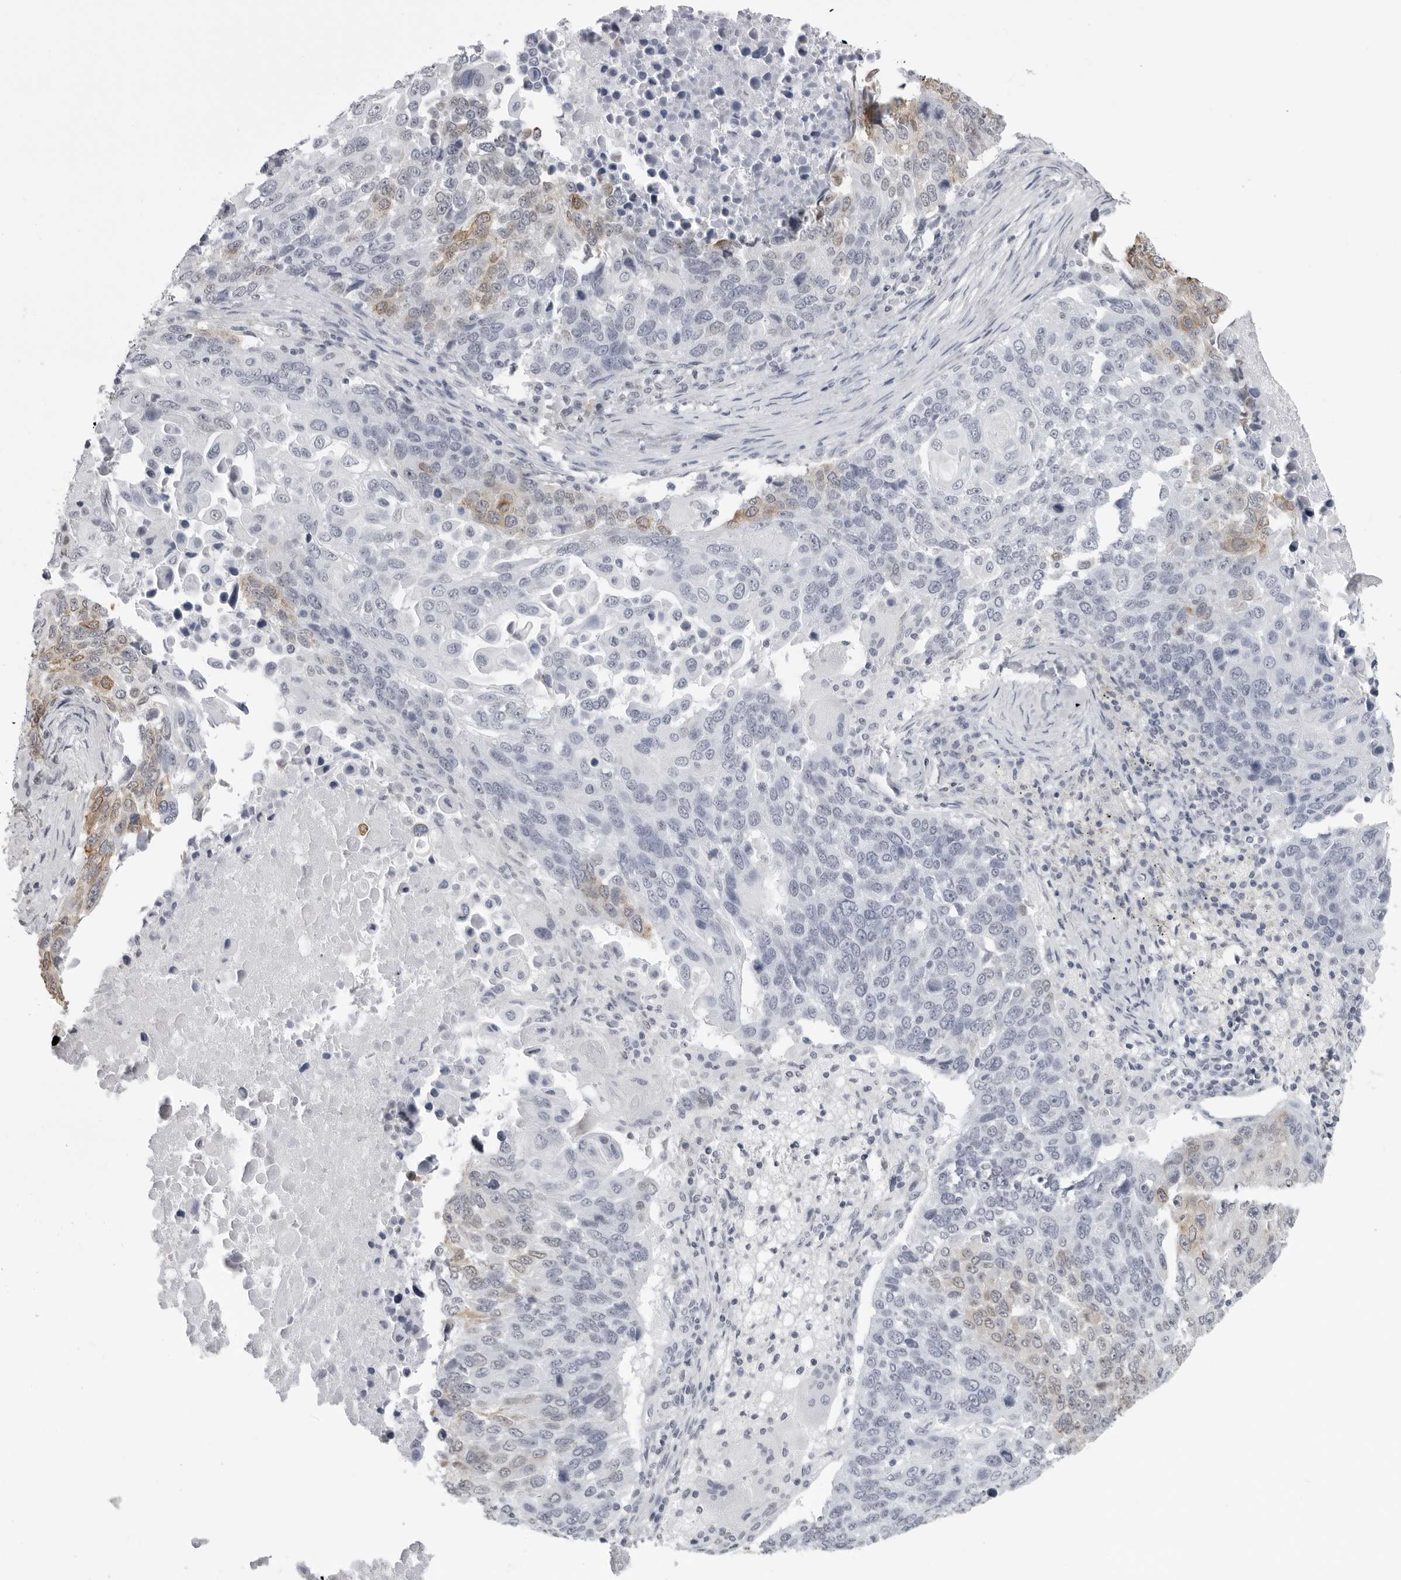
{"staining": {"intensity": "weak", "quantity": "<25%", "location": "cytoplasmic/membranous"}, "tissue": "lung cancer", "cell_type": "Tumor cells", "image_type": "cancer", "snomed": [{"axis": "morphology", "description": "Squamous cell carcinoma, NOS"}, {"axis": "topography", "description": "Lung"}], "caption": "This is a image of IHC staining of lung squamous cell carcinoma, which shows no staining in tumor cells. (Immunohistochemistry (ihc), brightfield microscopy, high magnification).", "gene": "SERPINF2", "patient": {"sex": "male", "age": 66}}